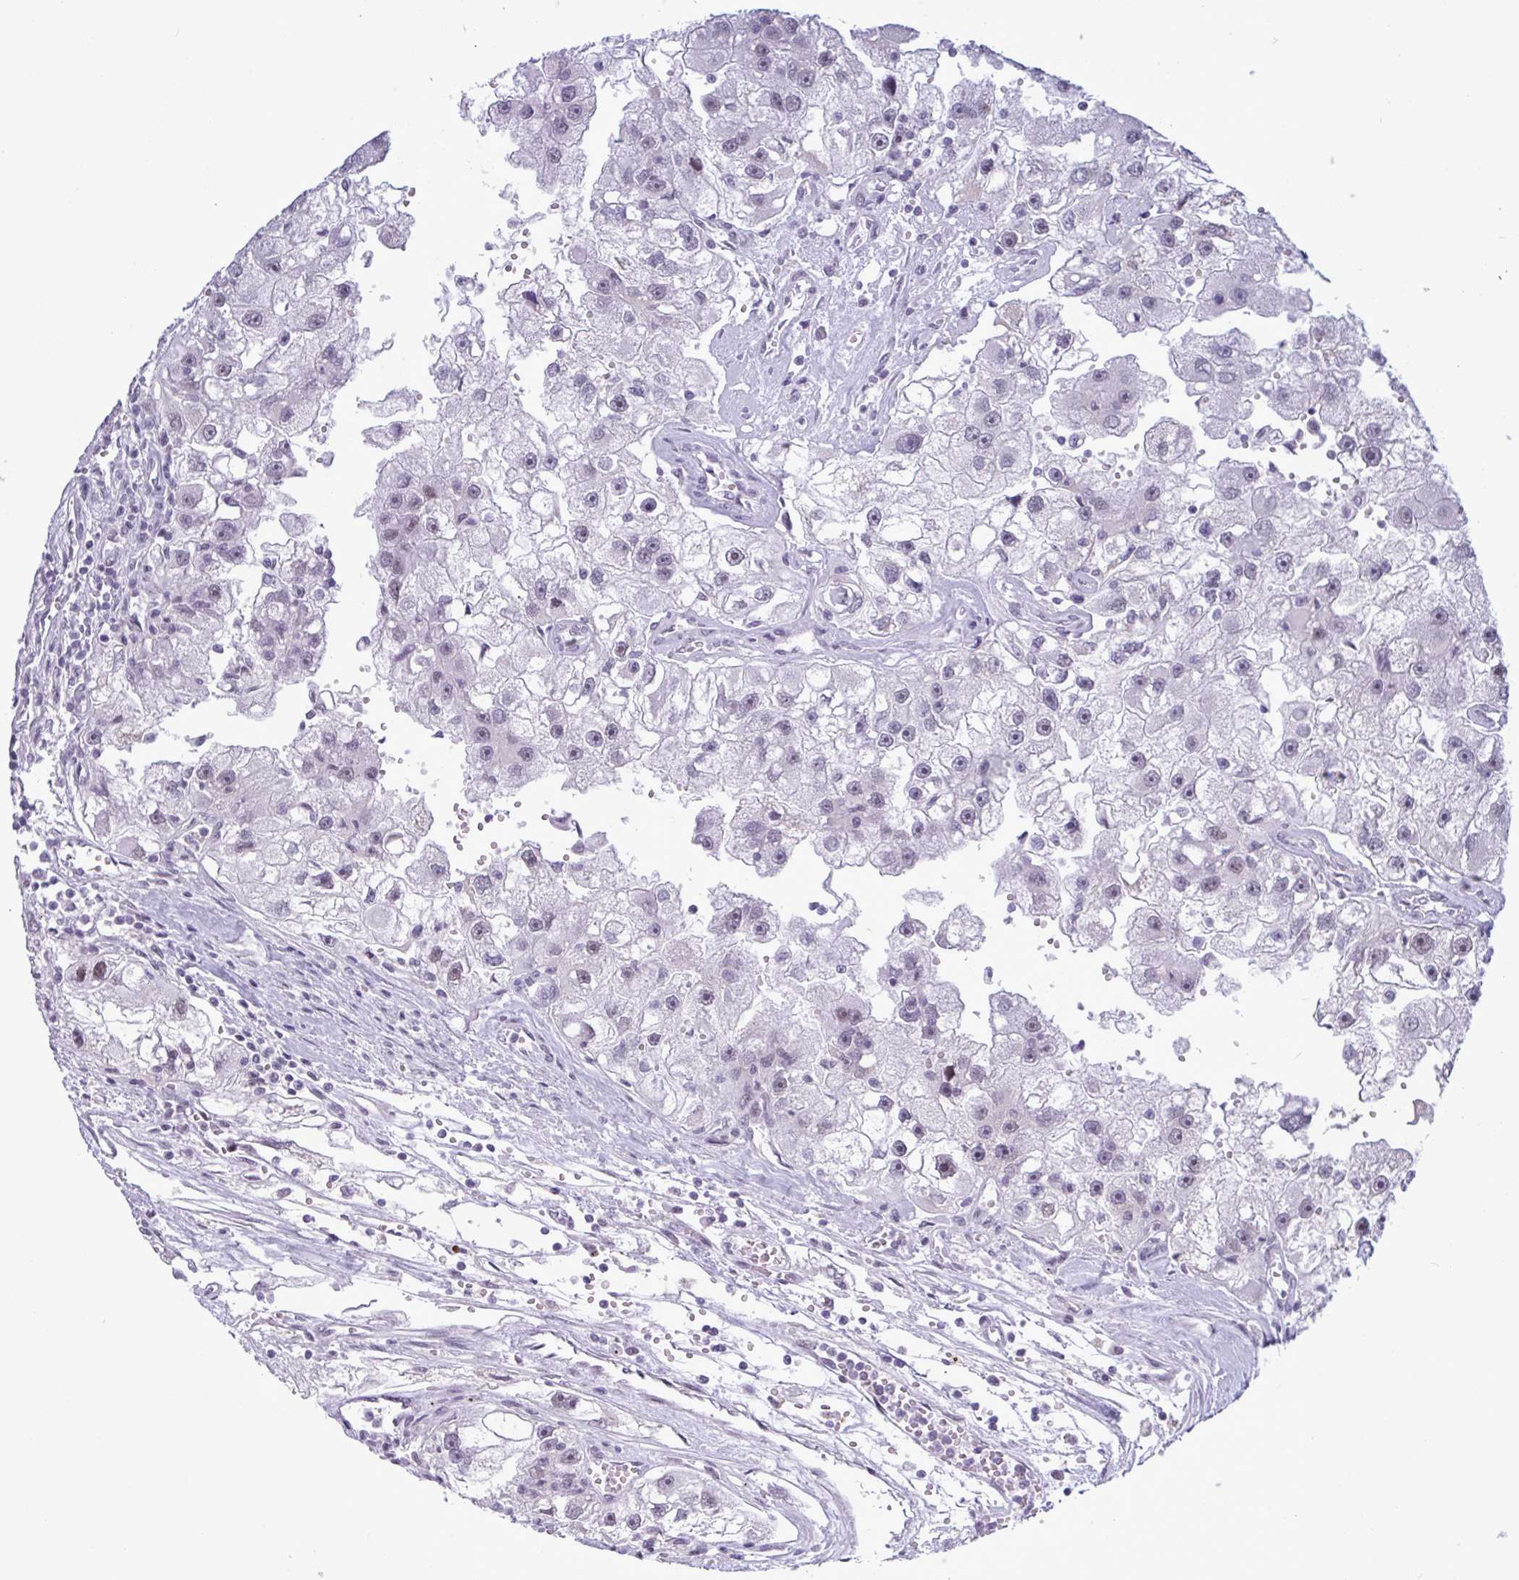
{"staining": {"intensity": "weak", "quantity": "<25%", "location": "nuclear"}, "tissue": "renal cancer", "cell_type": "Tumor cells", "image_type": "cancer", "snomed": [{"axis": "morphology", "description": "Adenocarcinoma, NOS"}, {"axis": "topography", "description": "Kidney"}], "caption": "Renal adenocarcinoma was stained to show a protein in brown. There is no significant staining in tumor cells.", "gene": "PPP1R10", "patient": {"sex": "male", "age": 63}}